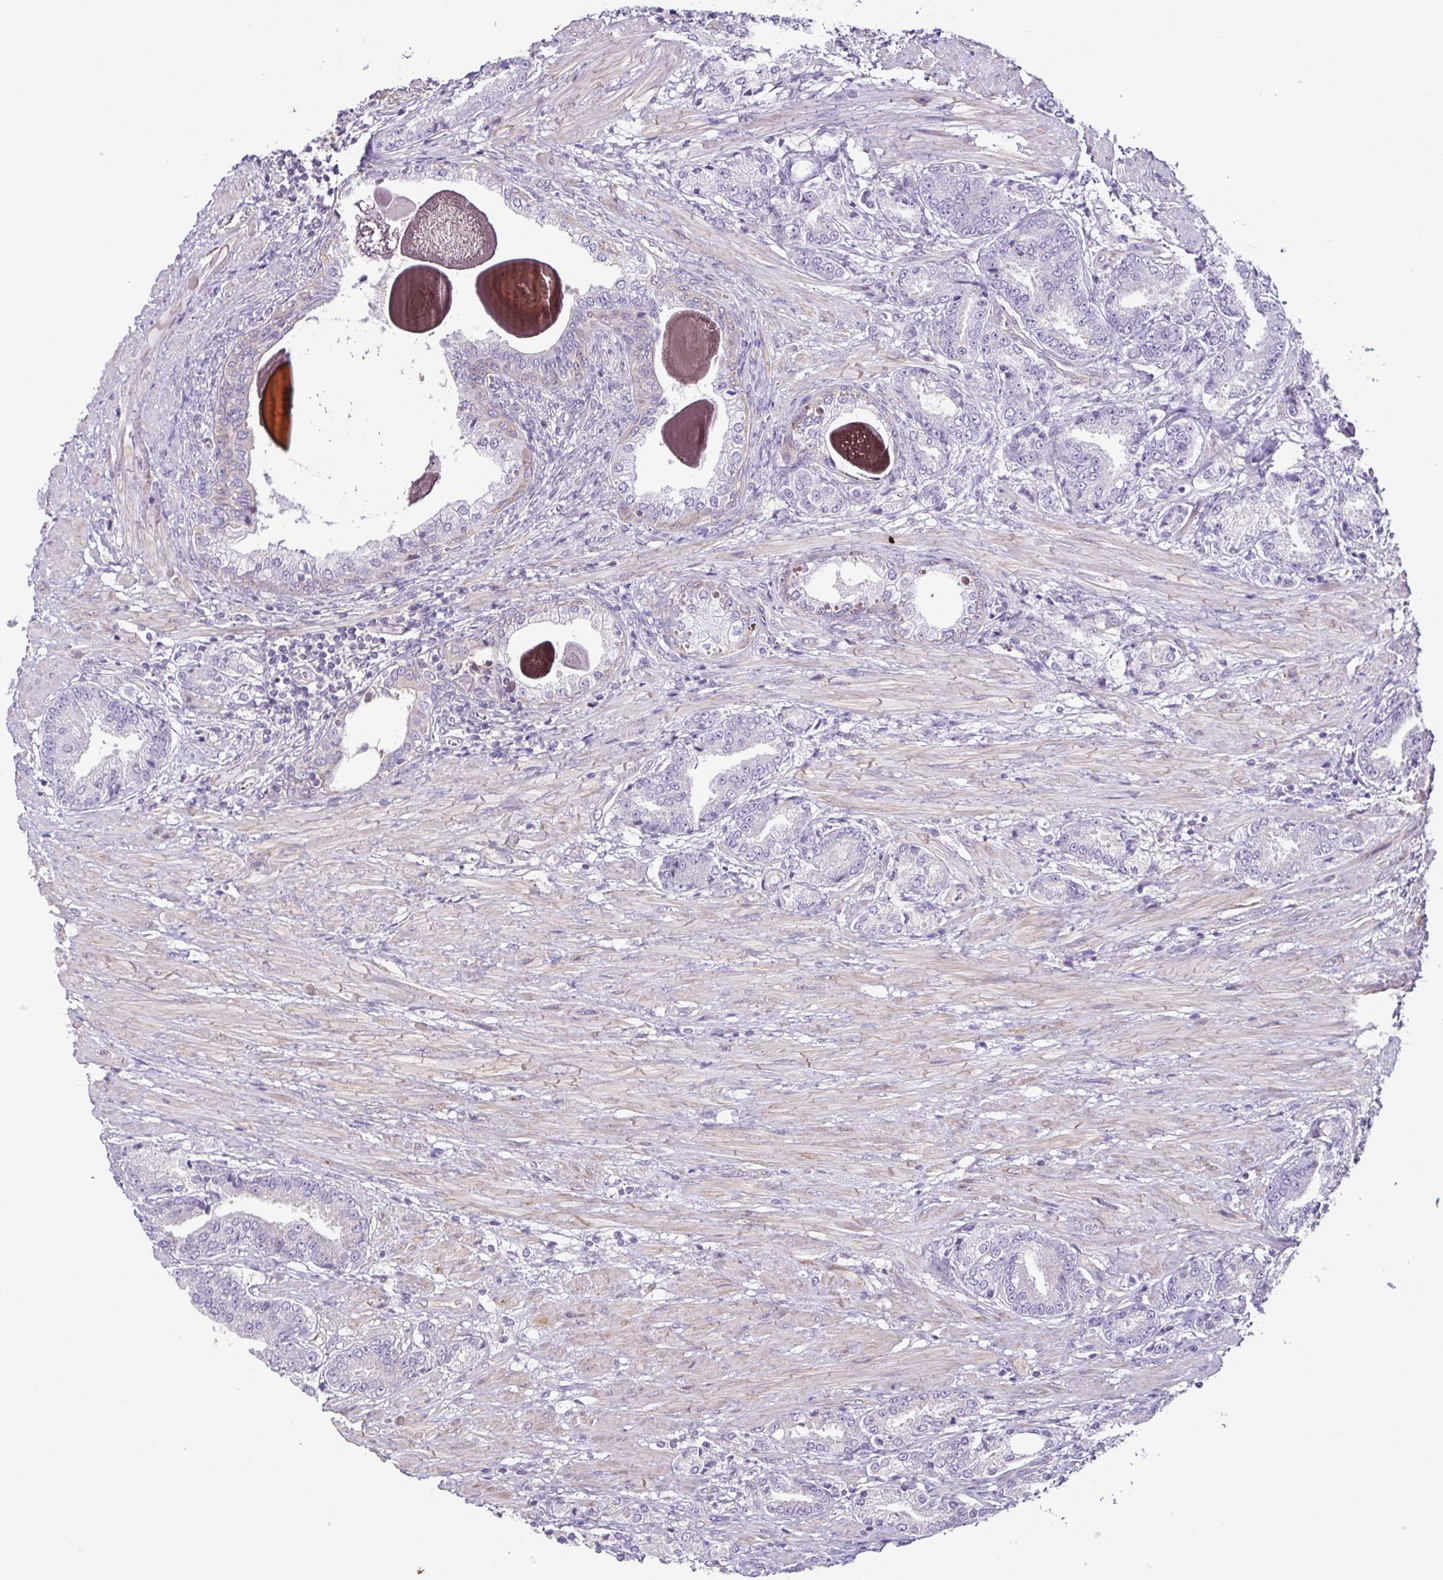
{"staining": {"intensity": "negative", "quantity": "none", "location": "none"}, "tissue": "prostate cancer", "cell_type": "Tumor cells", "image_type": "cancer", "snomed": [{"axis": "morphology", "description": "Adenocarcinoma, High grade"}, {"axis": "topography", "description": "Prostate and seminal vesicle, NOS"}], "caption": "The photomicrograph shows no staining of tumor cells in prostate adenocarcinoma (high-grade).", "gene": "MYL10", "patient": {"sex": "male", "age": 61}}